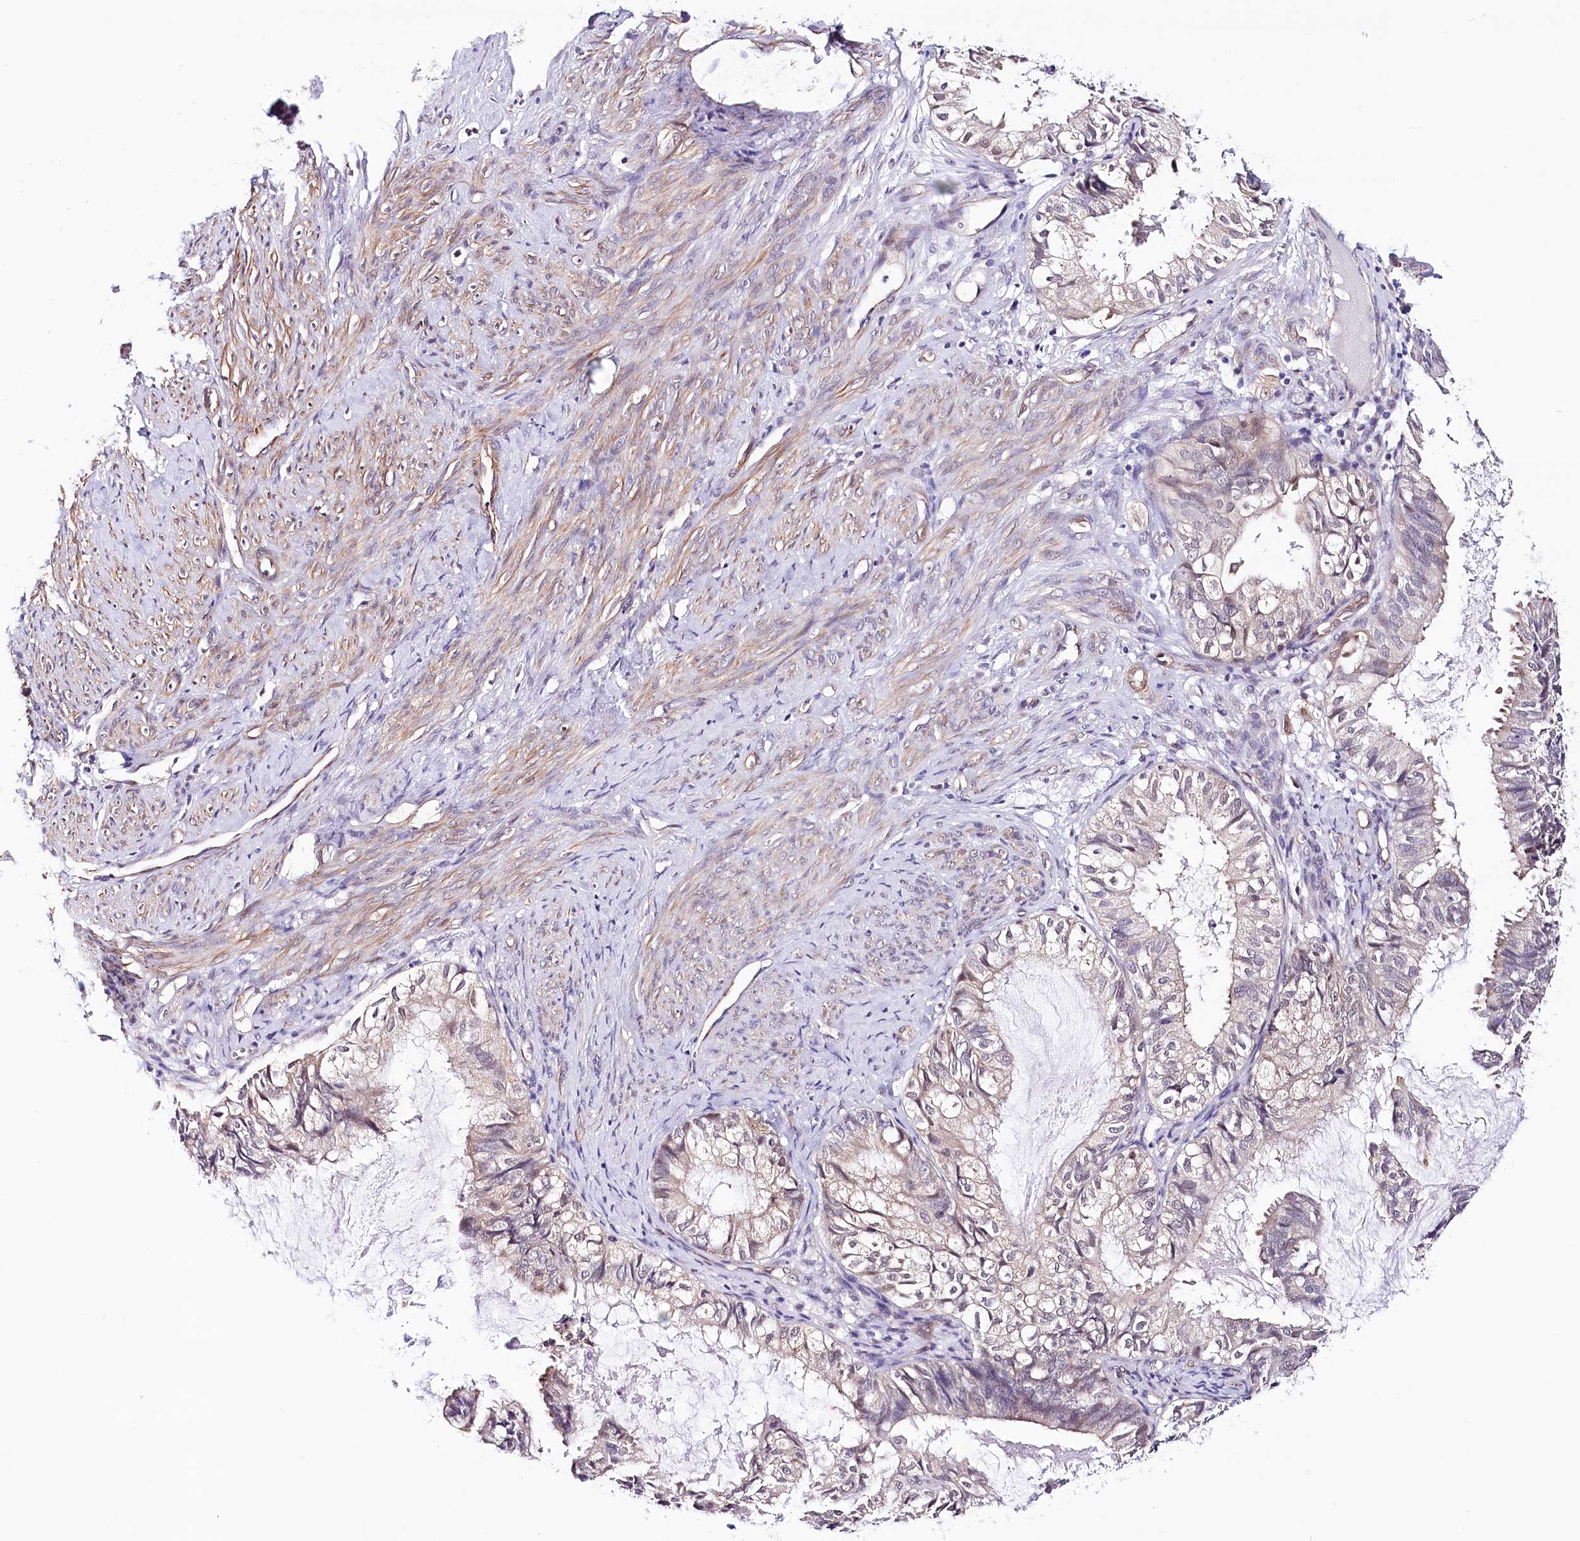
{"staining": {"intensity": "weak", "quantity": "<25%", "location": "nuclear"}, "tissue": "cervical cancer", "cell_type": "Tumor cells", "image_type": "cancer", "snomed": [{"axis": "morphology", "description": "Normal tissue, NOS"}, {"axis": "morphology", "description": "Adenocarcinoma, NOS"}, {"axis": "topography", "description": "Cervix"}, {"axis": "topography", "description": "Endometrium"}], "caption": "Tumor cells are negative for protein expression in human cervical adenocarcinoma. (DAB (3,3'-diaminobenzidine) immunohistochemistry (IHC), high magnification).", "gene": "PPP2R5B", "patient": {"sex": "female", "age": 86}}